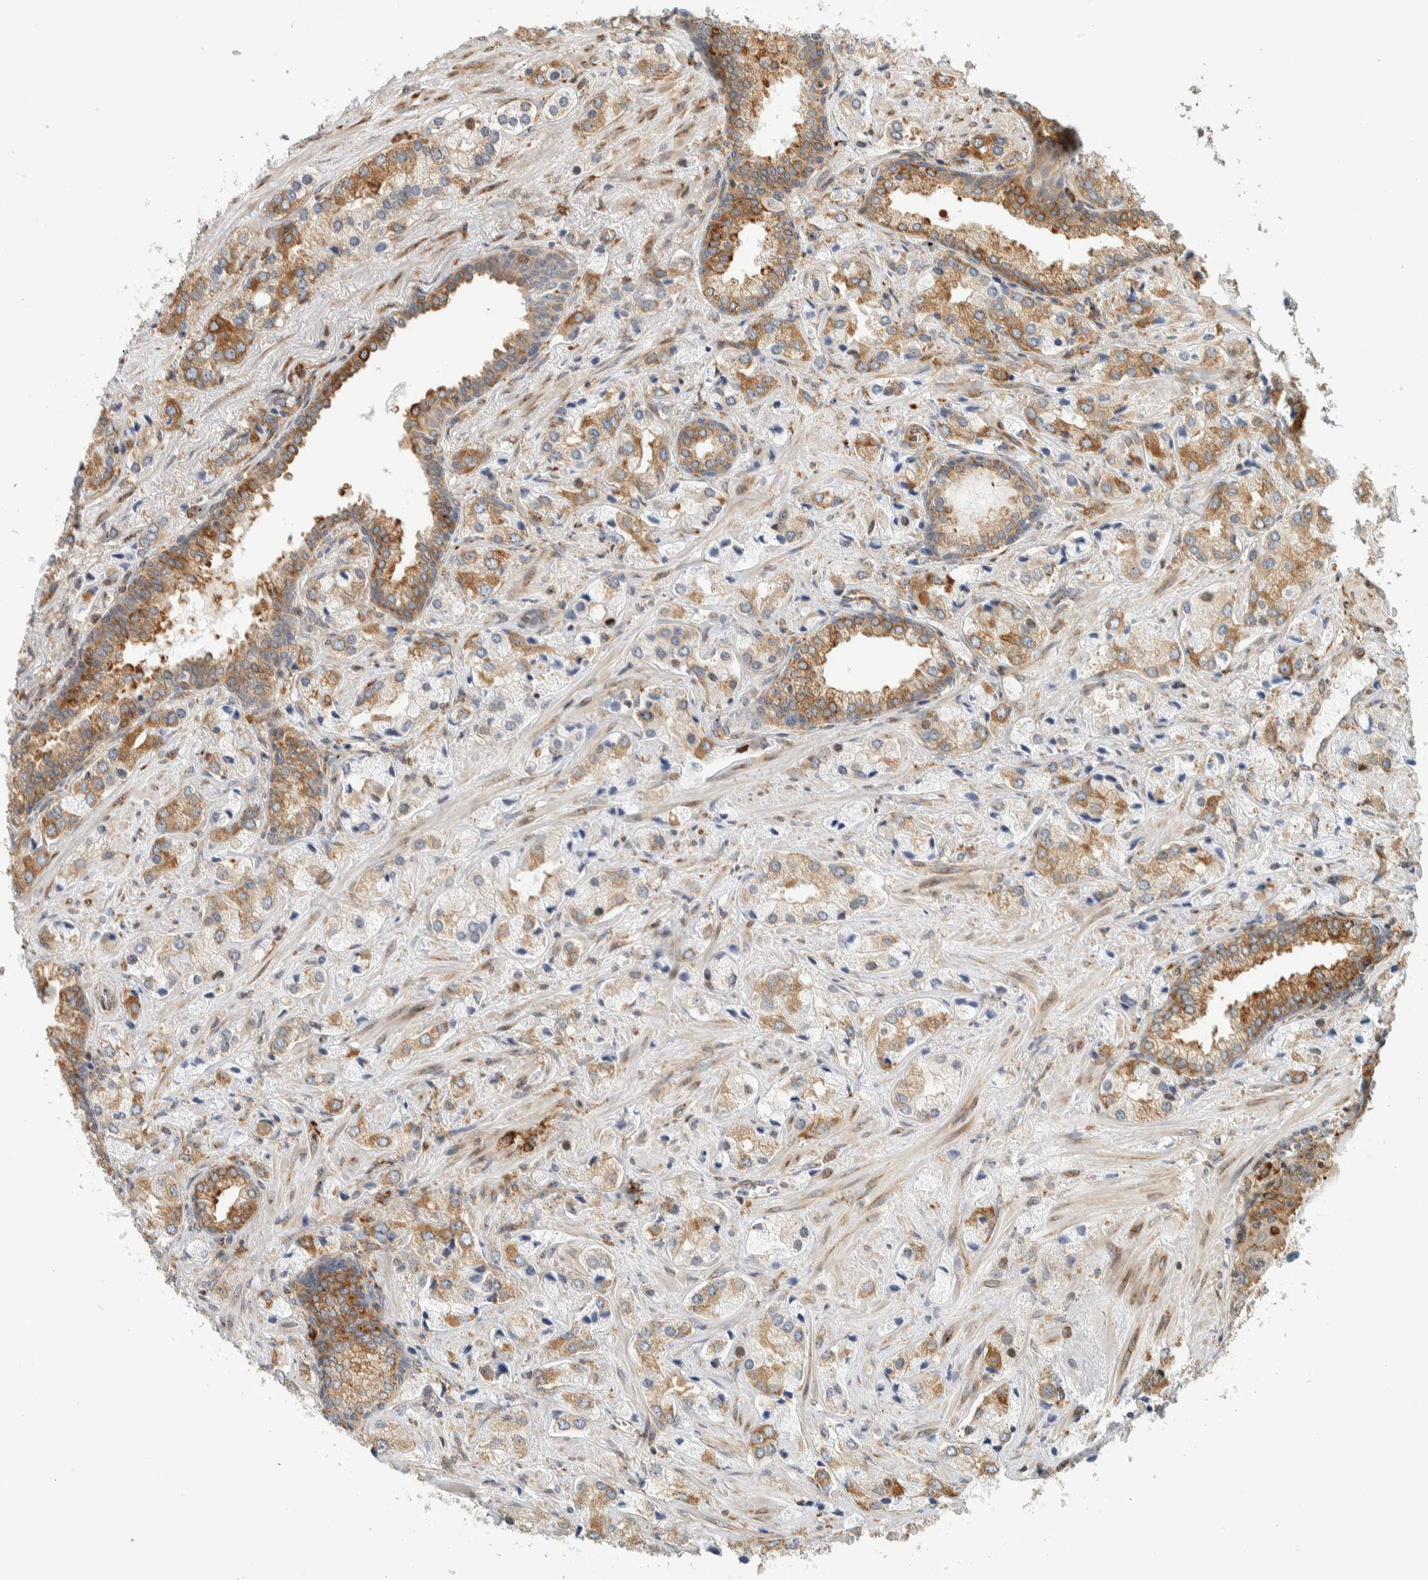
{"staining": {"intensity": "moderate", "quantity": "25%-75%", "location": "cytoplasmic/membranous"}, "tissue": "prostate cancer", "cell_type": "Tumor cells", "image_type": "cancer", "snomed": [{"axis": "morphology", "description": "Adenocarcinoma, High grade"}, {"axis": "topography", "description": "Prostate"}], "caption": "A brown stain shows moderate cytoplasmic/membranous staining of a protein in prostate cancer (high-grade adenocarcinoma) tumor cells.", "gene": "LLGL2", "patient": {"sex": "male", "age": 66}}